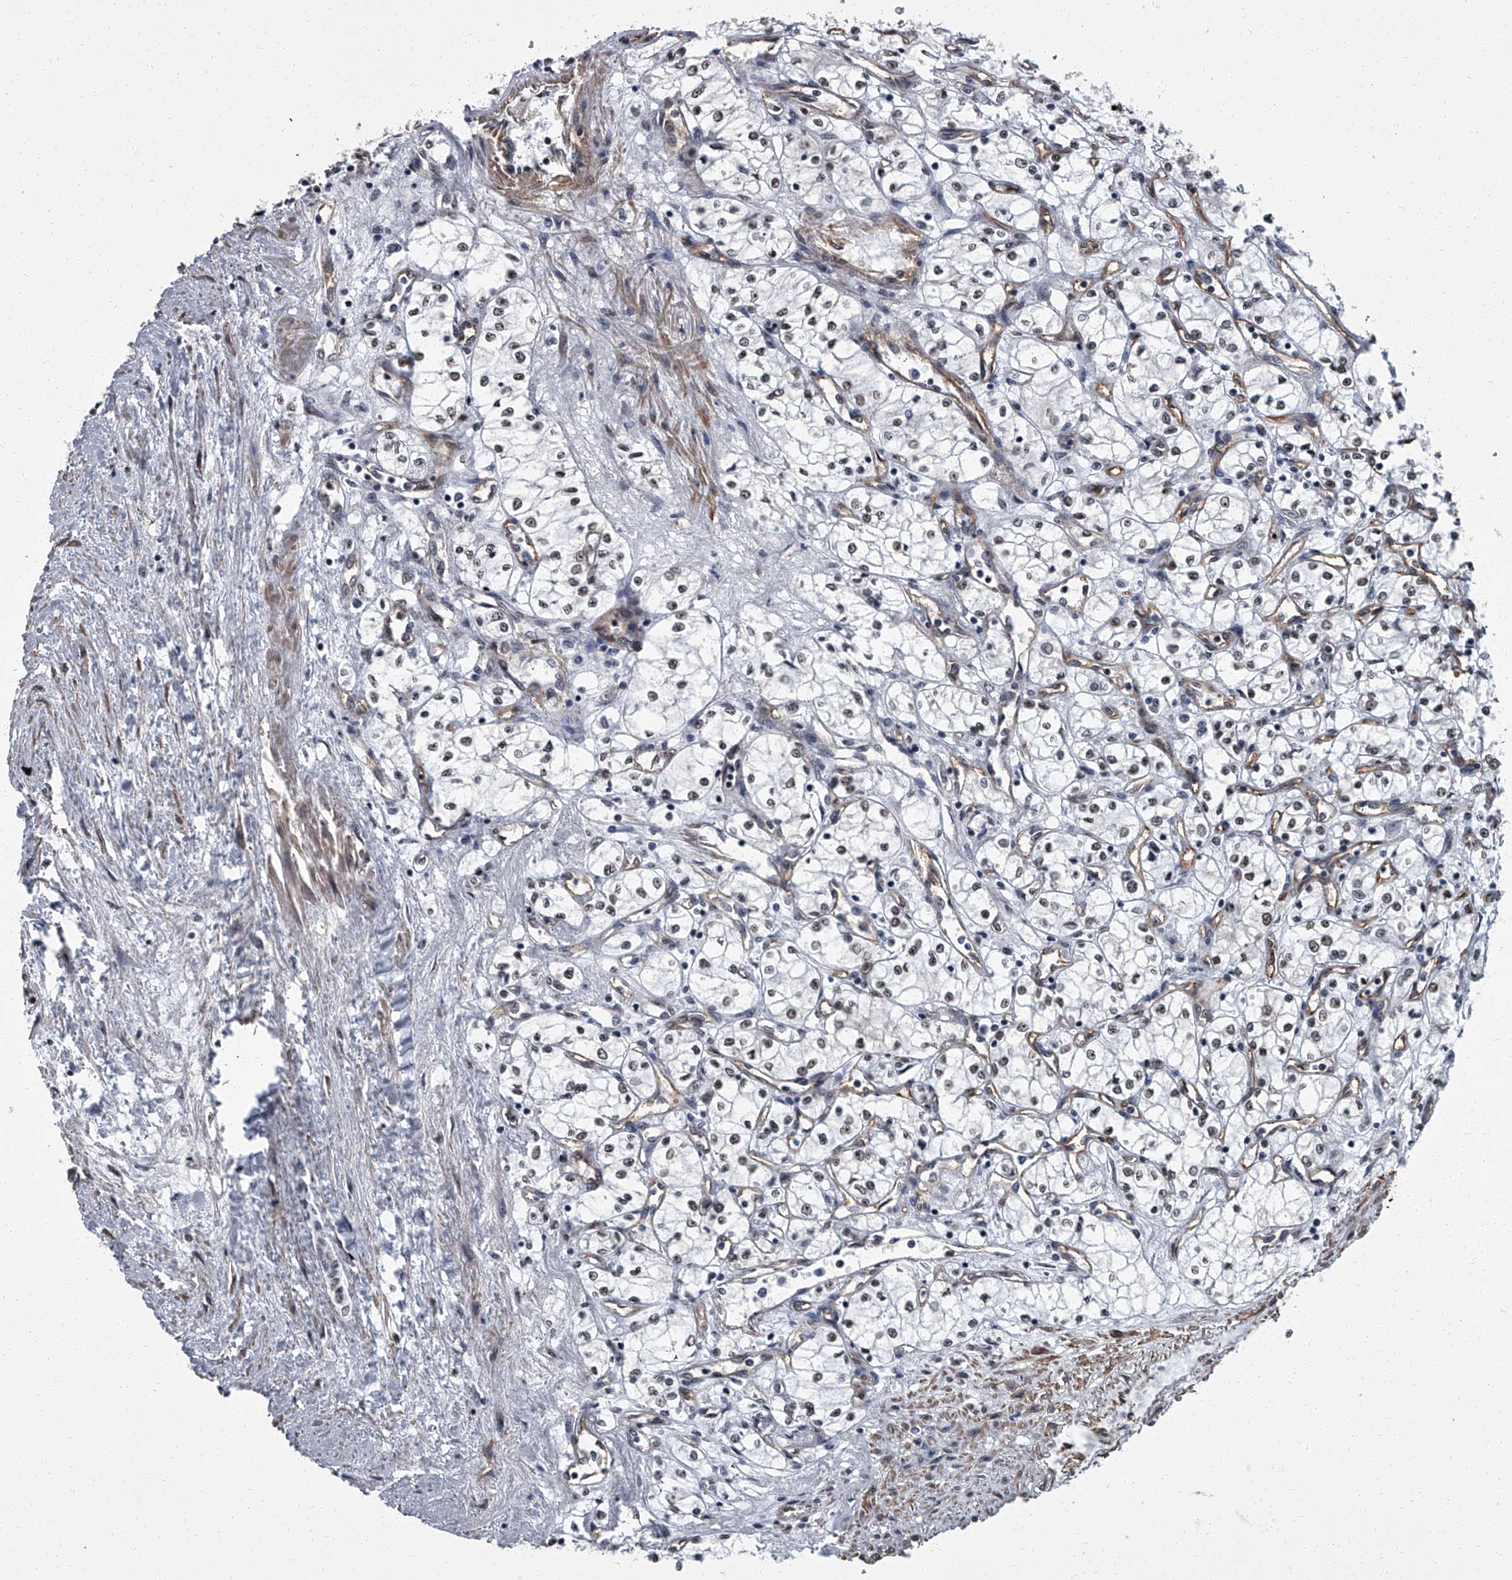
{"staining": {"intensity": "weak", "quantity": "<25%", "location": "nuclear"}, "tissue": "renal cancer", "cell_type": "Tumor cells", "image_type": "cancer", "snomed": [{"axis": "morphology", "description": "Adenocarcinoma, NOS"}, {"axis": "topography", "description": "Kidney"}], "caption": "The immunohistochemistry histopathology image has no significant positivity in tumor cells of renal adenocarcinoma tissue.", "gene": "ZNF518B", "patient": {"sex": "male", "age": 59}}